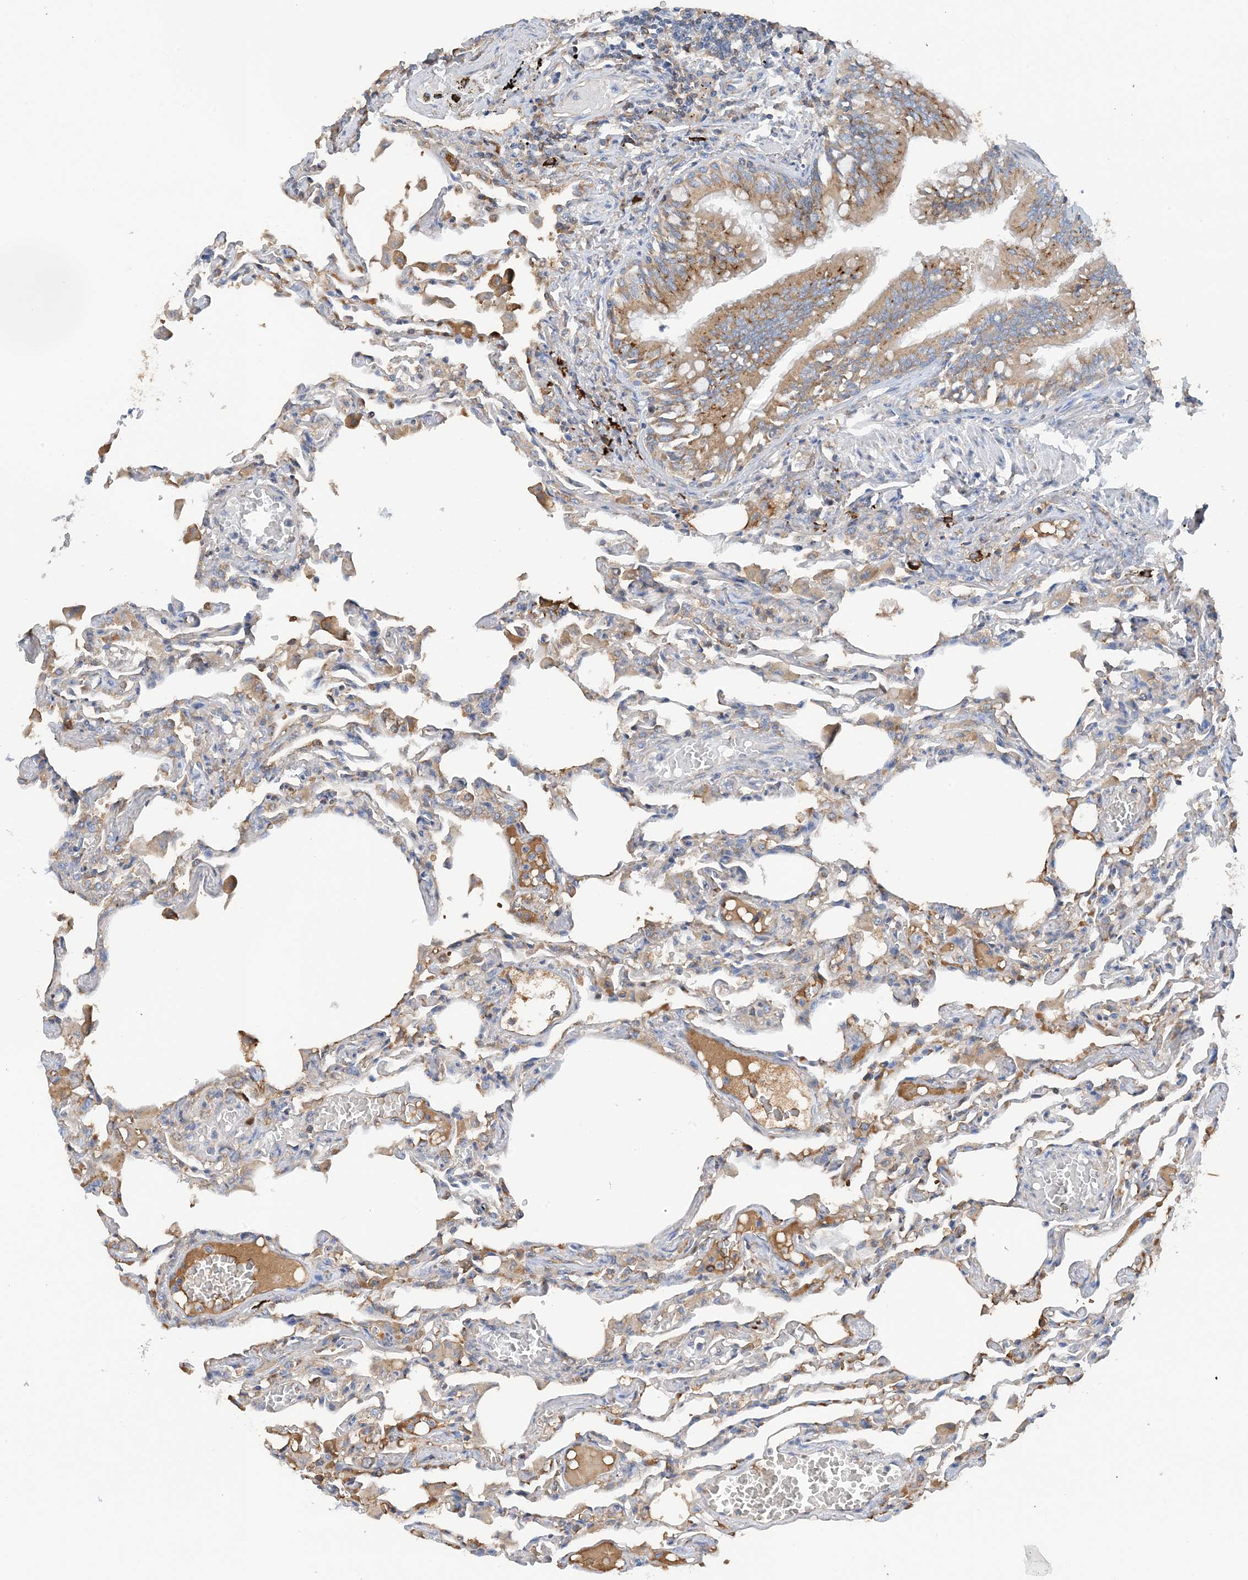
{"staining": {"intensity": "weak", "quantity": "<25%", "location": "cytoplasmic/membranous"}, "tissue": "lung", "cell_type": "Alveolar cells", "image_type": "normal", "snomed": [{"axis": "morphology", "description": "Normal tissue, NOS"}, {"axis": "topography", "description": "Bronchus"}, {"axis": "topography", "description": "Lung"}], "caption": "DAB (3,3'-diaminobenzidine) immunohistochemical staining of normal human lung exhibits no significant staining in alveolar cells. (DAB (3,3'-diaminobenzidine) IHC, high magnification).", "gene": "SLC5A11", "patient": {"sex": "female", "age": 49}}